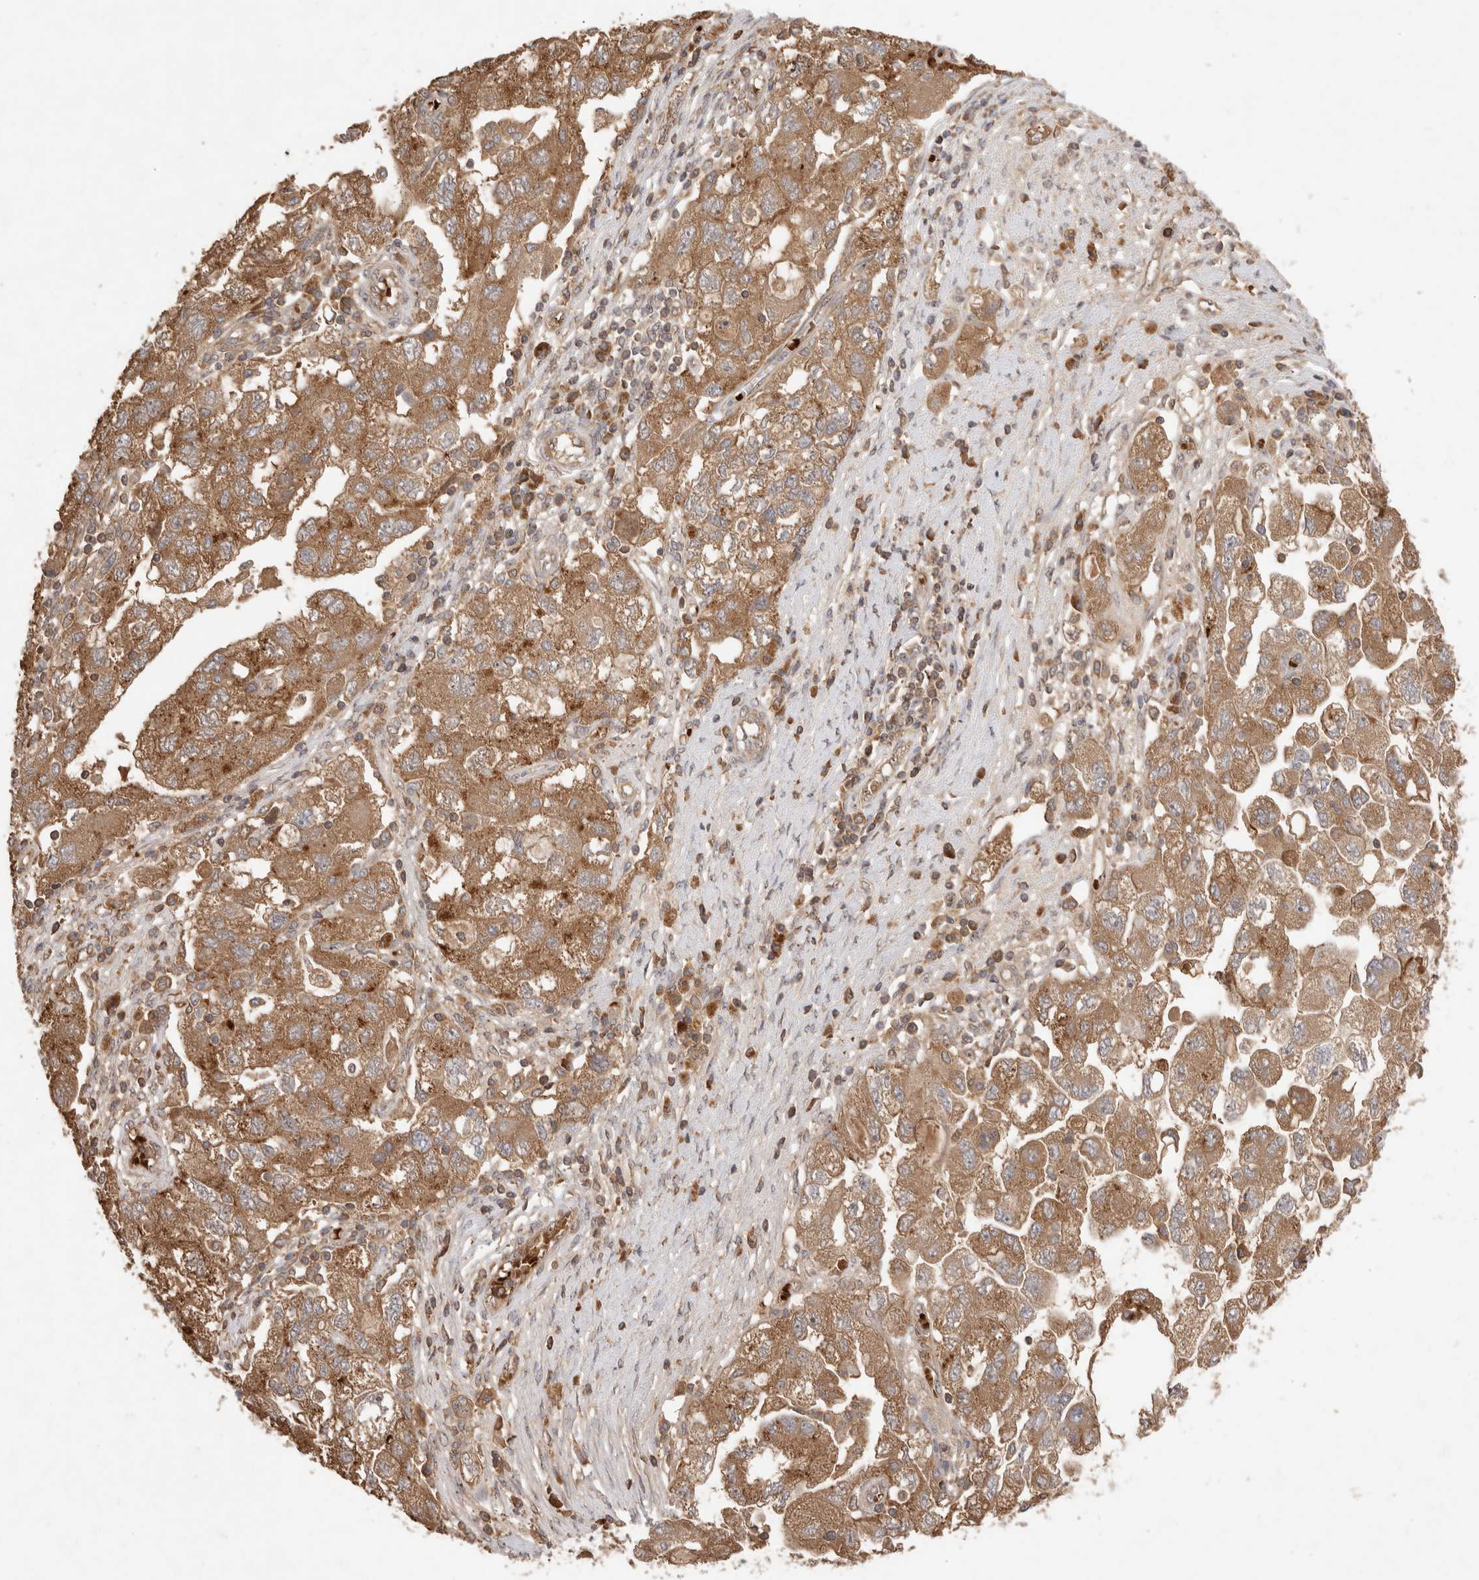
{"staining": {"intensity": "moderate", "quantity": ">75%", "location": "cytoplasmic/membranous"}, "tissue": "ovarian cancer", "cell_type": "Tumor cells", "image_type": "cancer", "snomed": [{"axis": "morphology", "description": "Carcinoma, NOS"}, {"axis": "morphology", "description": "Cystadenocarcinoma, serous, NOS"}, {"axis": "topography", "description": "Ovary"}], "caption": "Immunohistochemical staining of ovarian cancer reveals medium levels of moderate cytoplasmic/membranous protein positivity in about >75% of tumor cells.", "gene": "FAM221A", "patient": {"sex": "female", "age": 69}}